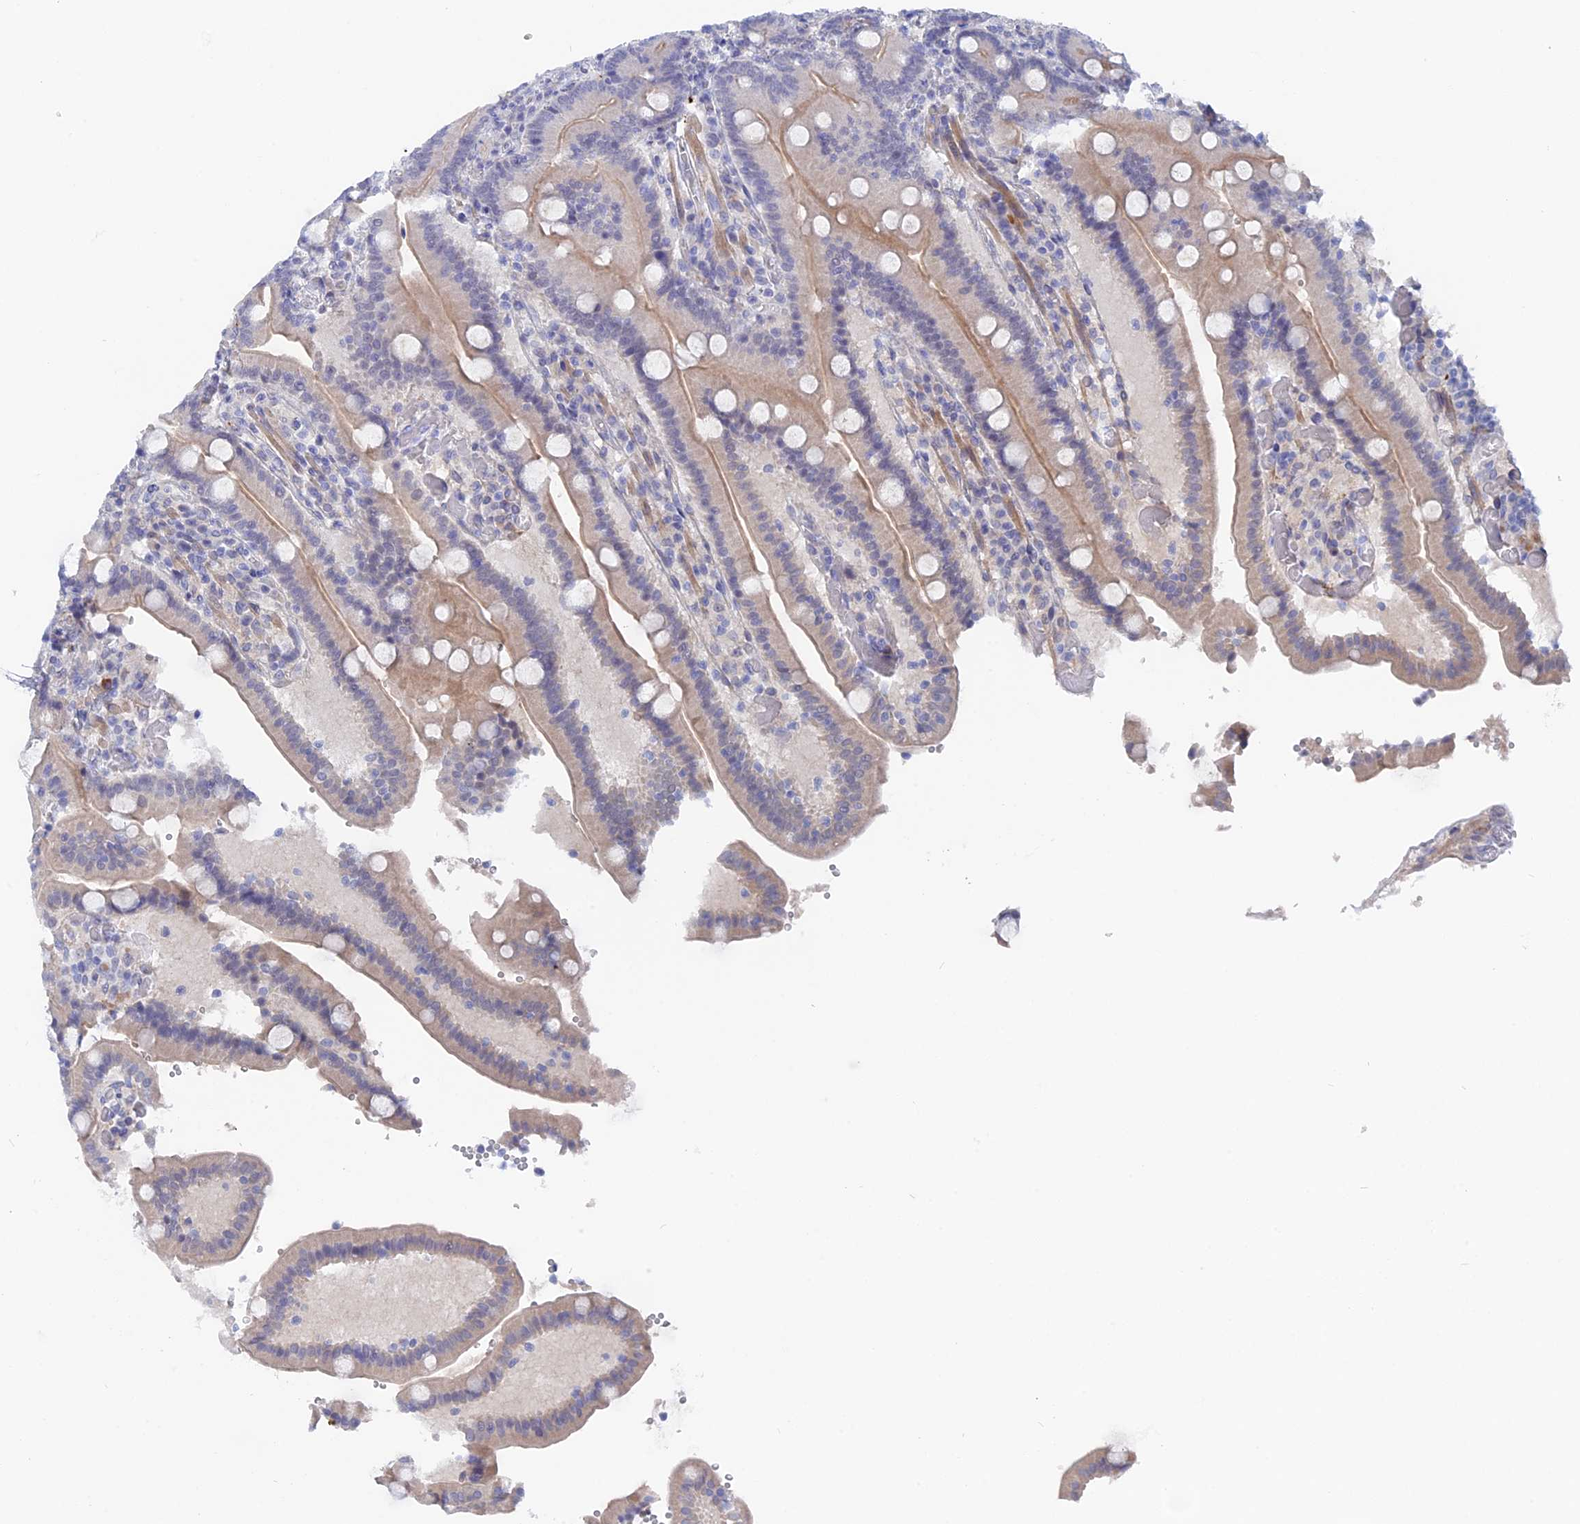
{"staining": {"intensity": "weak", "quantity": "25%-75%", "location": "cytoplasmic/membranous"}, "tissue": "duodenum", "cell_type": "Glandular cells", "image_type": "normal", "snomed": [{"axis": "morphology", "description": "Normal tissue, NOS"}, {"axis": "topography", "description": "Duodenum"}], "caption": "Immunohistochemistry image of unremarkable duodenum stained for a protein (brown), which reveals low levels of weak cytoplasmic/membranous expression in approximately 25%-75% of glandular cells.", "gene": "DACT3", "patient": {"sex": "female", "age": 62}}